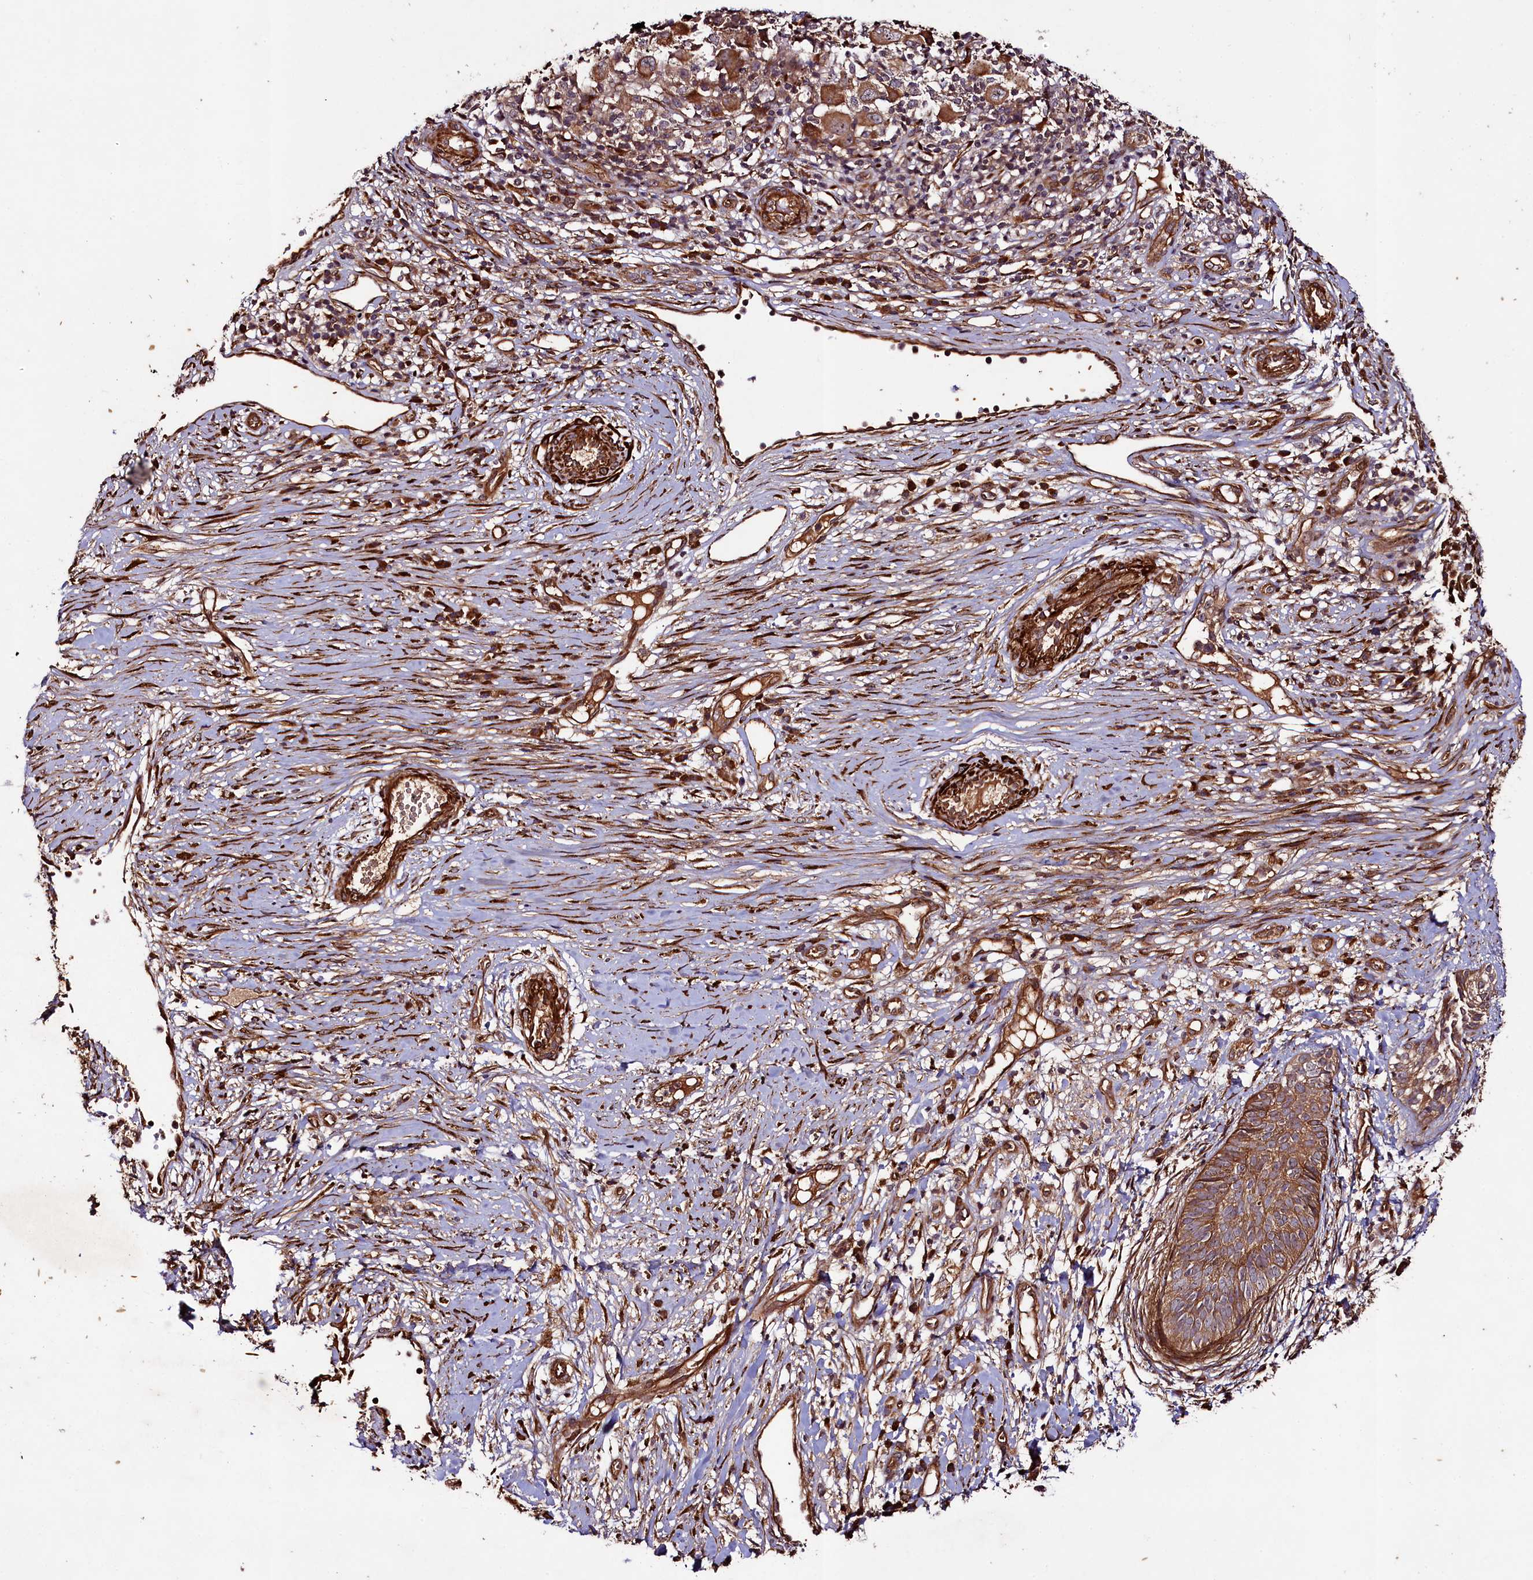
{"staining": {"intensity": "moderate", "quantity": ">75%", "location": "cytoplasmic/membranous"}, "tissue": "melanoma", "cell_type": "Tumor cells", "image_type": "cancer", "snomed": [{"axis": "morphology", "description": "Malignant melanoma, NOS"}, {"axis": "topography", "description": "Skin"}], "caption": "Immunohistochemical staining of human malignant melanoma exhibits moderate cytoplasmic/membranous protein positivity in approximately >75% of tumor cells. The staining was performed using DAB (3,3'-diaminobenzidine), with brown indicating positive protein expression. Nuclei are stained blue with hematoxylin.", "gene": "CCDC102A", "patient": {"sex": "male", "age": 73}}